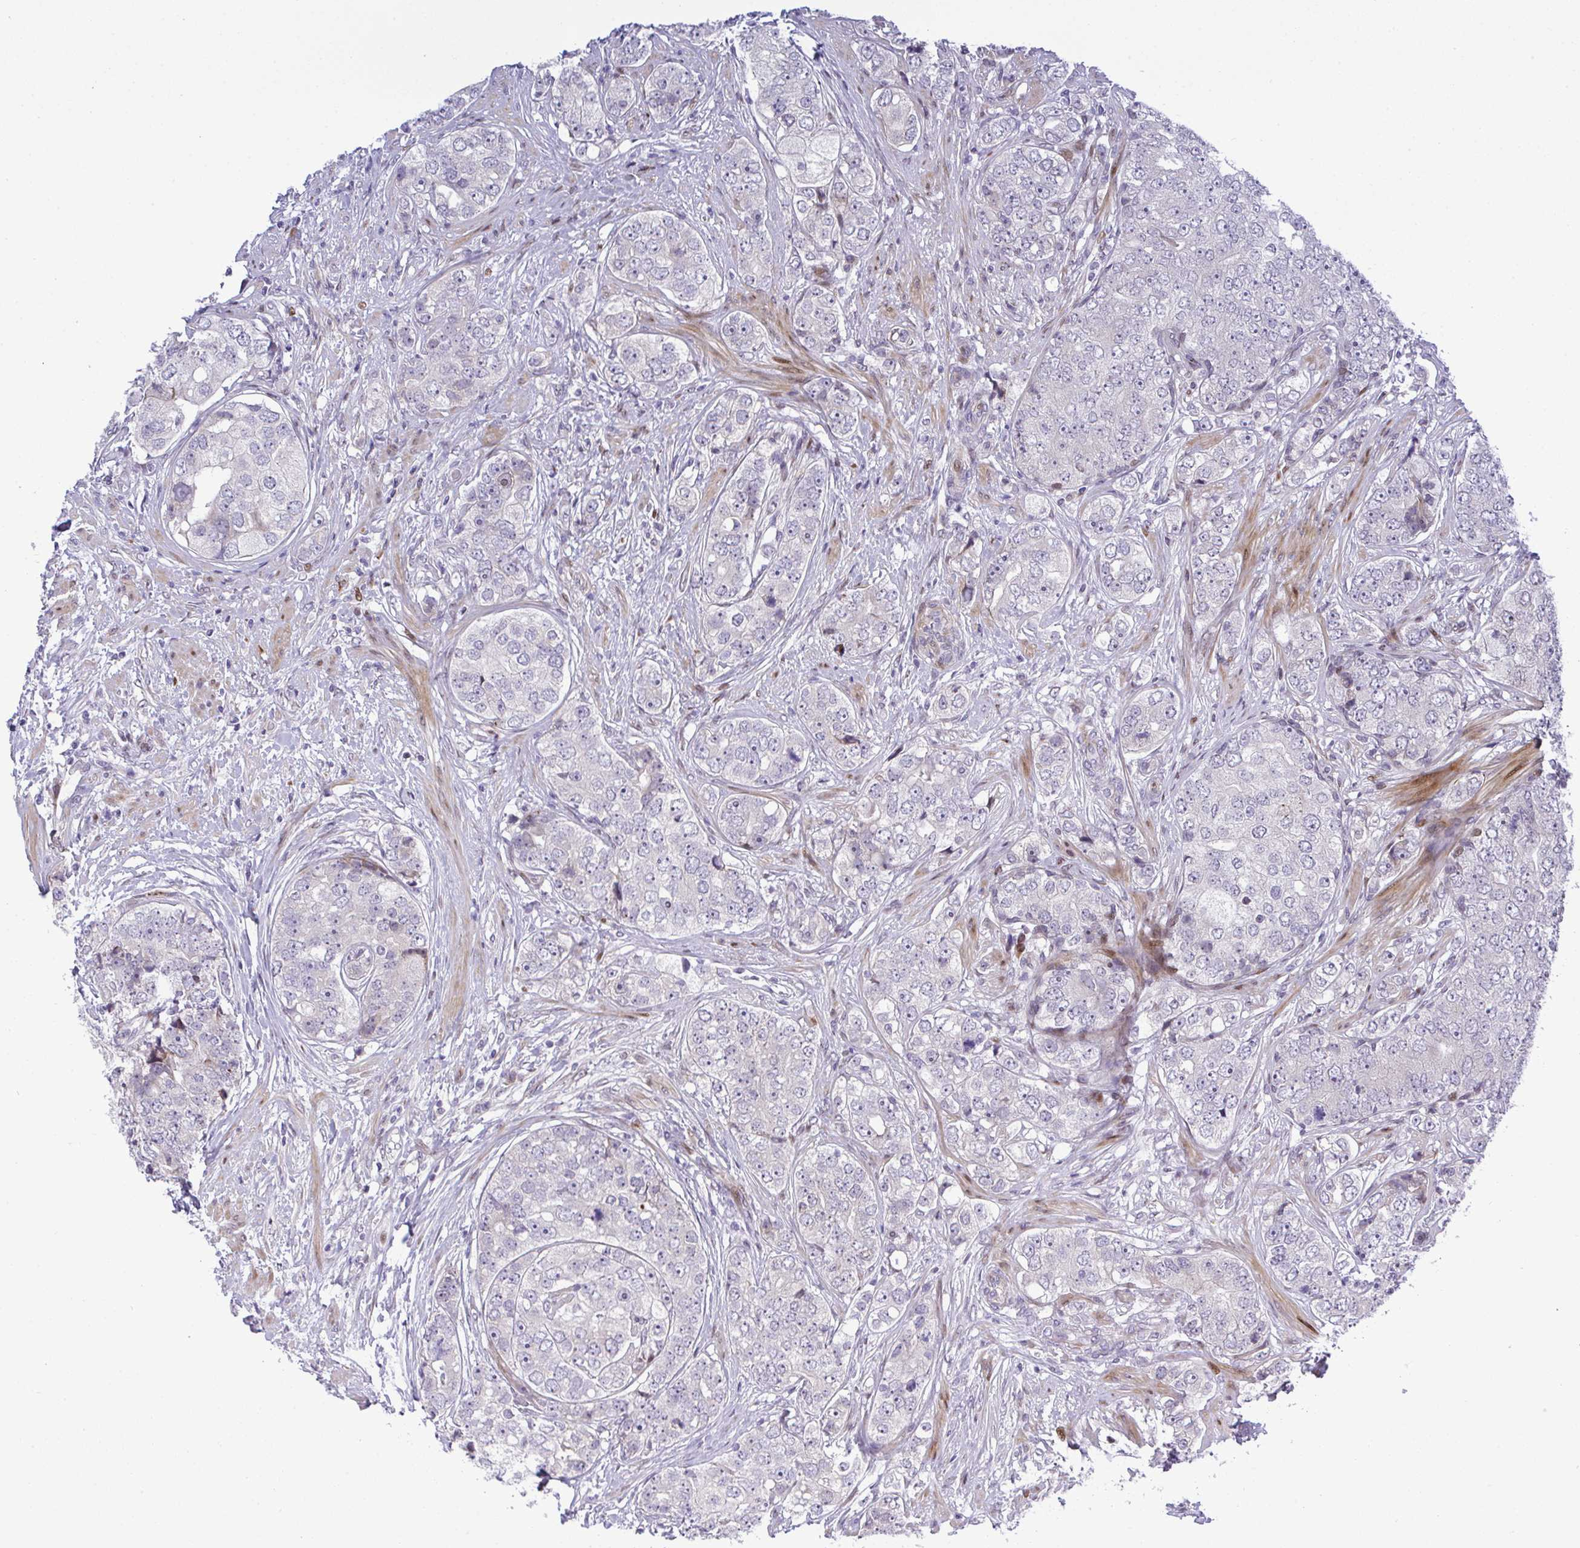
{"staining": {"intensity": "negative", "quantity": "none", "location": "none"}, "tissue": "prostate cancer", "cell_type": "Tumor cells", "image_type": "cancer", "snomed": [{"axis": "morphology", "description": "Adenocarcinoma, High grade"}, {"axis": "topography", "description": "Prostate"}], "caption": "The photomicrograph exhibits no staining of tumor cells in adenocarcinoma (high-grade) (prostate).", "gene": "CASTOR2", "patient": {"sex": "male", "age": 60}}